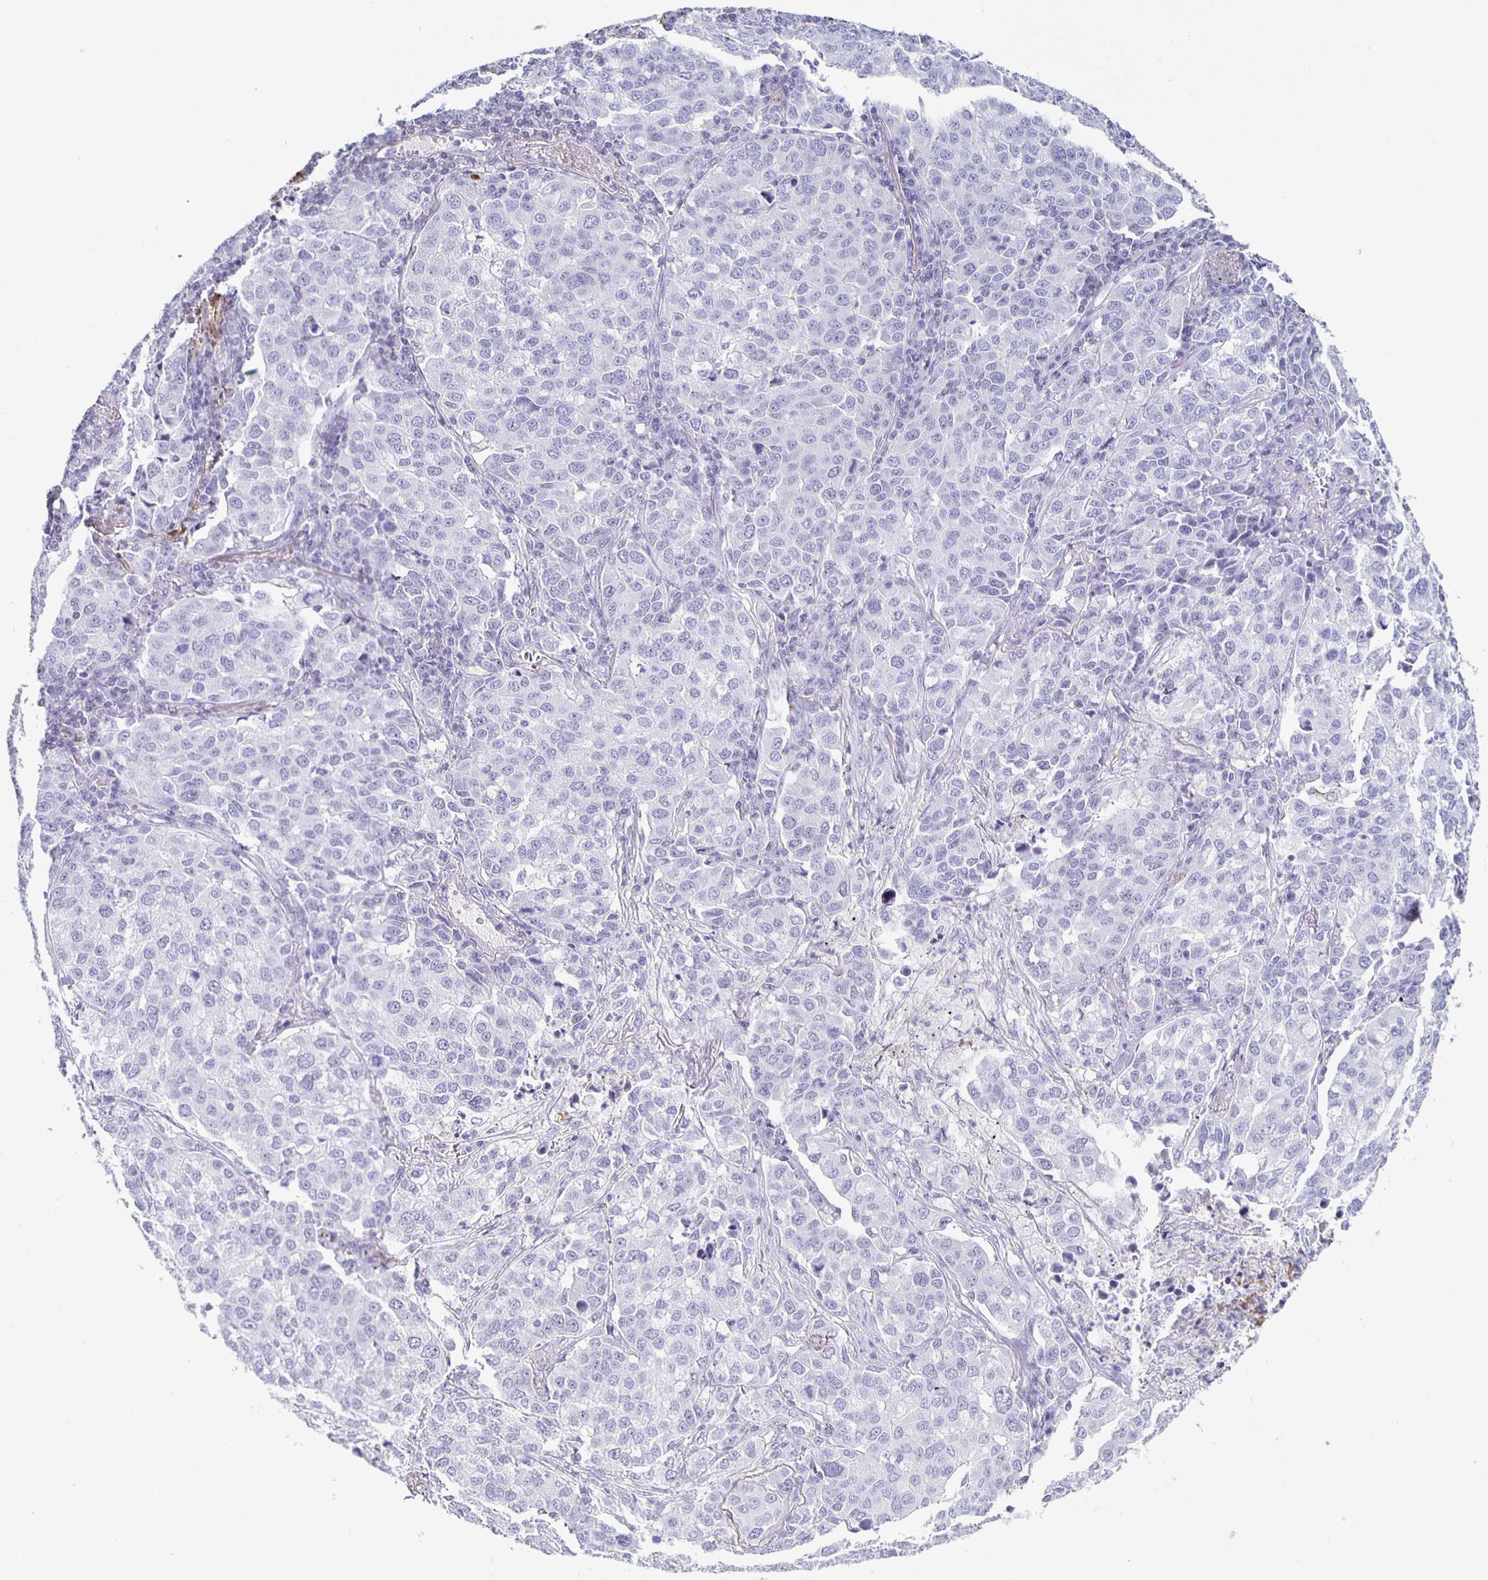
{"staining": {"intensity": "negative", "quantity": "none", "location": "none"}, "tissue": "lung cancer", "cell_type": "Tumor cells", "image_type": "cancer", "snomed": [{"axis": "morphology", "description": "Adenocarcinoma, NOS"}, {"axis": "morphology", "description": "Adenocarcinoma, metastatic, NOS"}, {"axis": "topography", "description": "Lymph node"}, {"axis": "topography", "description": "Lung"}], "caption": "Immunohistochemical staining of human metastatic adenocarcinoma (lung) displays no significant expression in tumor cells.", "gene": "FGA", "patient": {"sex": "female", "age": 65}}